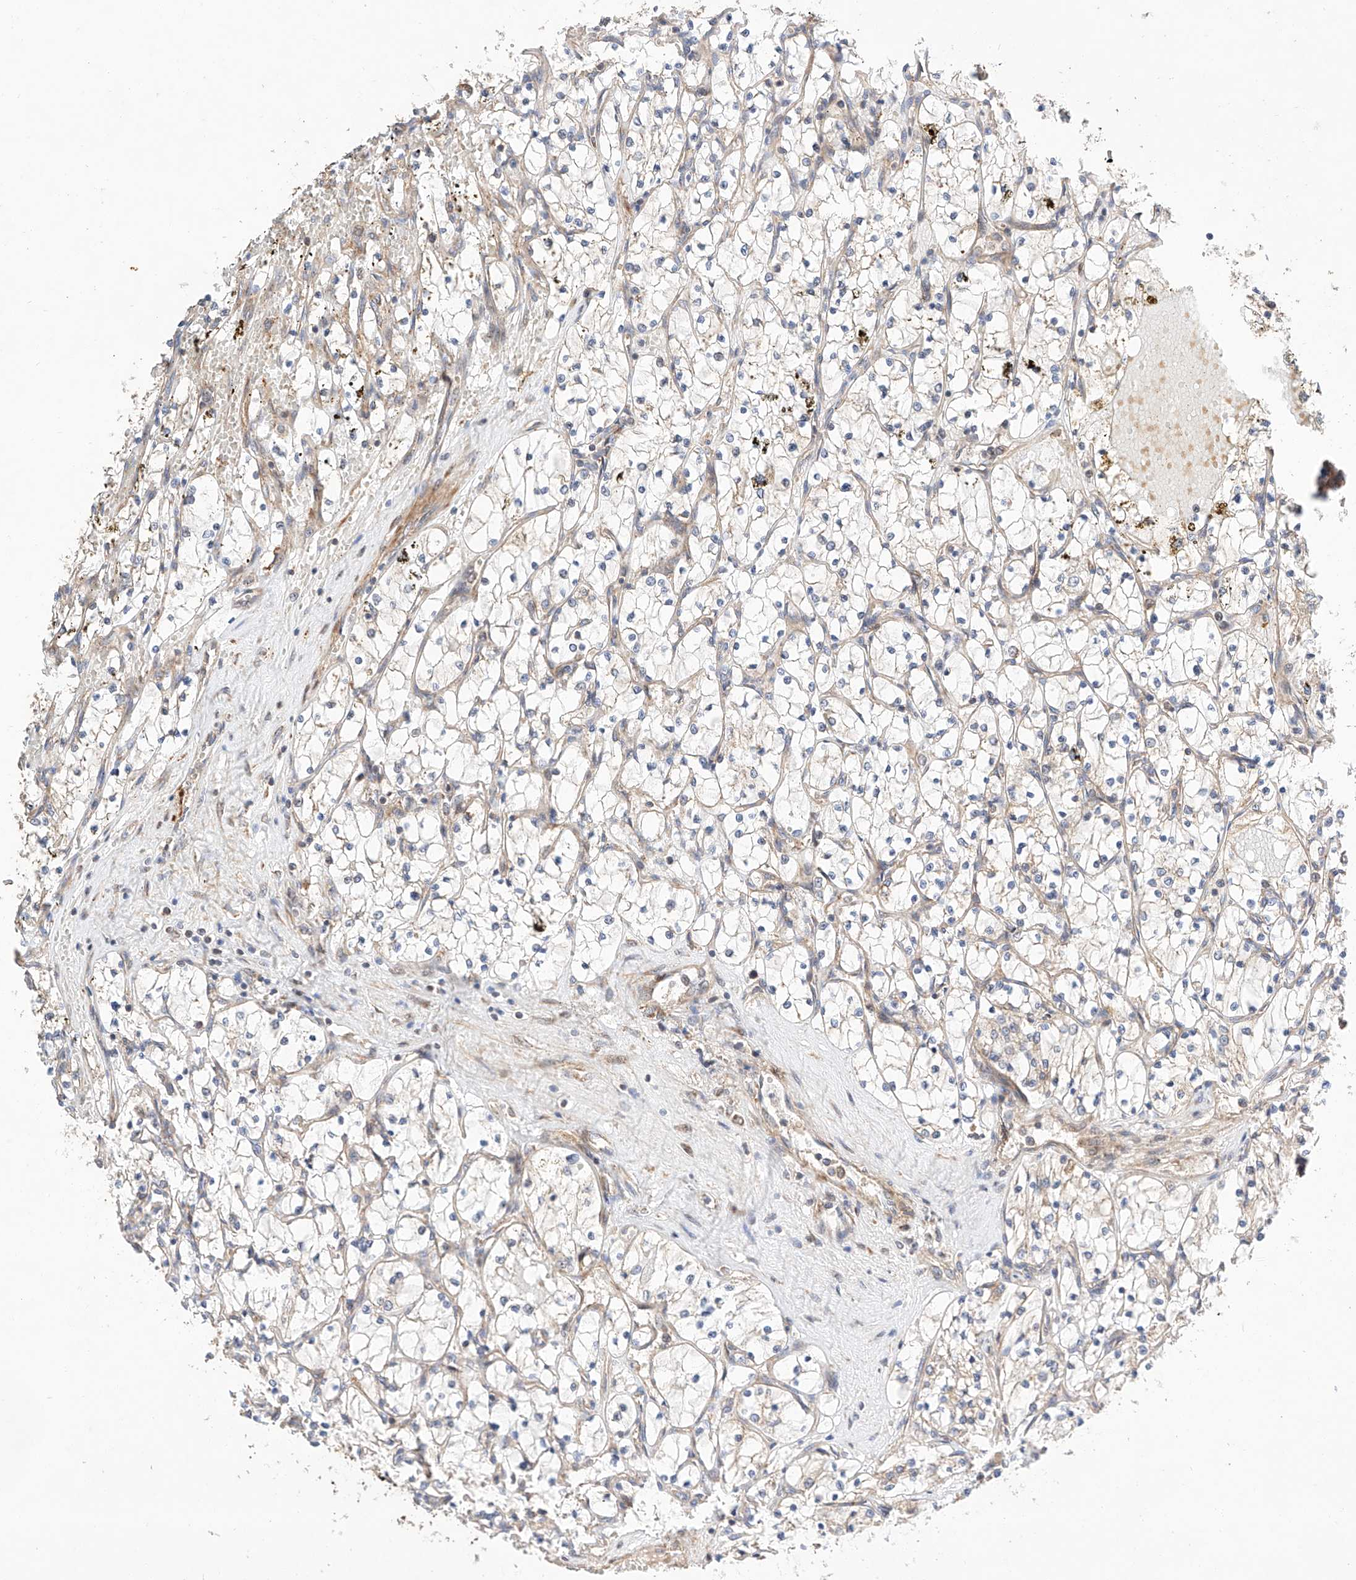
{"staining": {"intensity": "negative", "quantity": "none", "location": "none"}, "tissue": "renal cancer", "cell_type": "Tumor cells", "image_type": "cancer", "snomed": [{"axis": "morphology", "description": "Adenocarcinoma, NOS"}, {"axis": "topography", "description": "Kidney"}], "caption": "There is no significant expression in tumor cells of renal adenocarcinoma. (DAB immunohistochemistry (IHC) visualized using brightfield microscopy, high magnification).", "gene": "RAB23", "patient": {"sex": "female", "age": 69}}